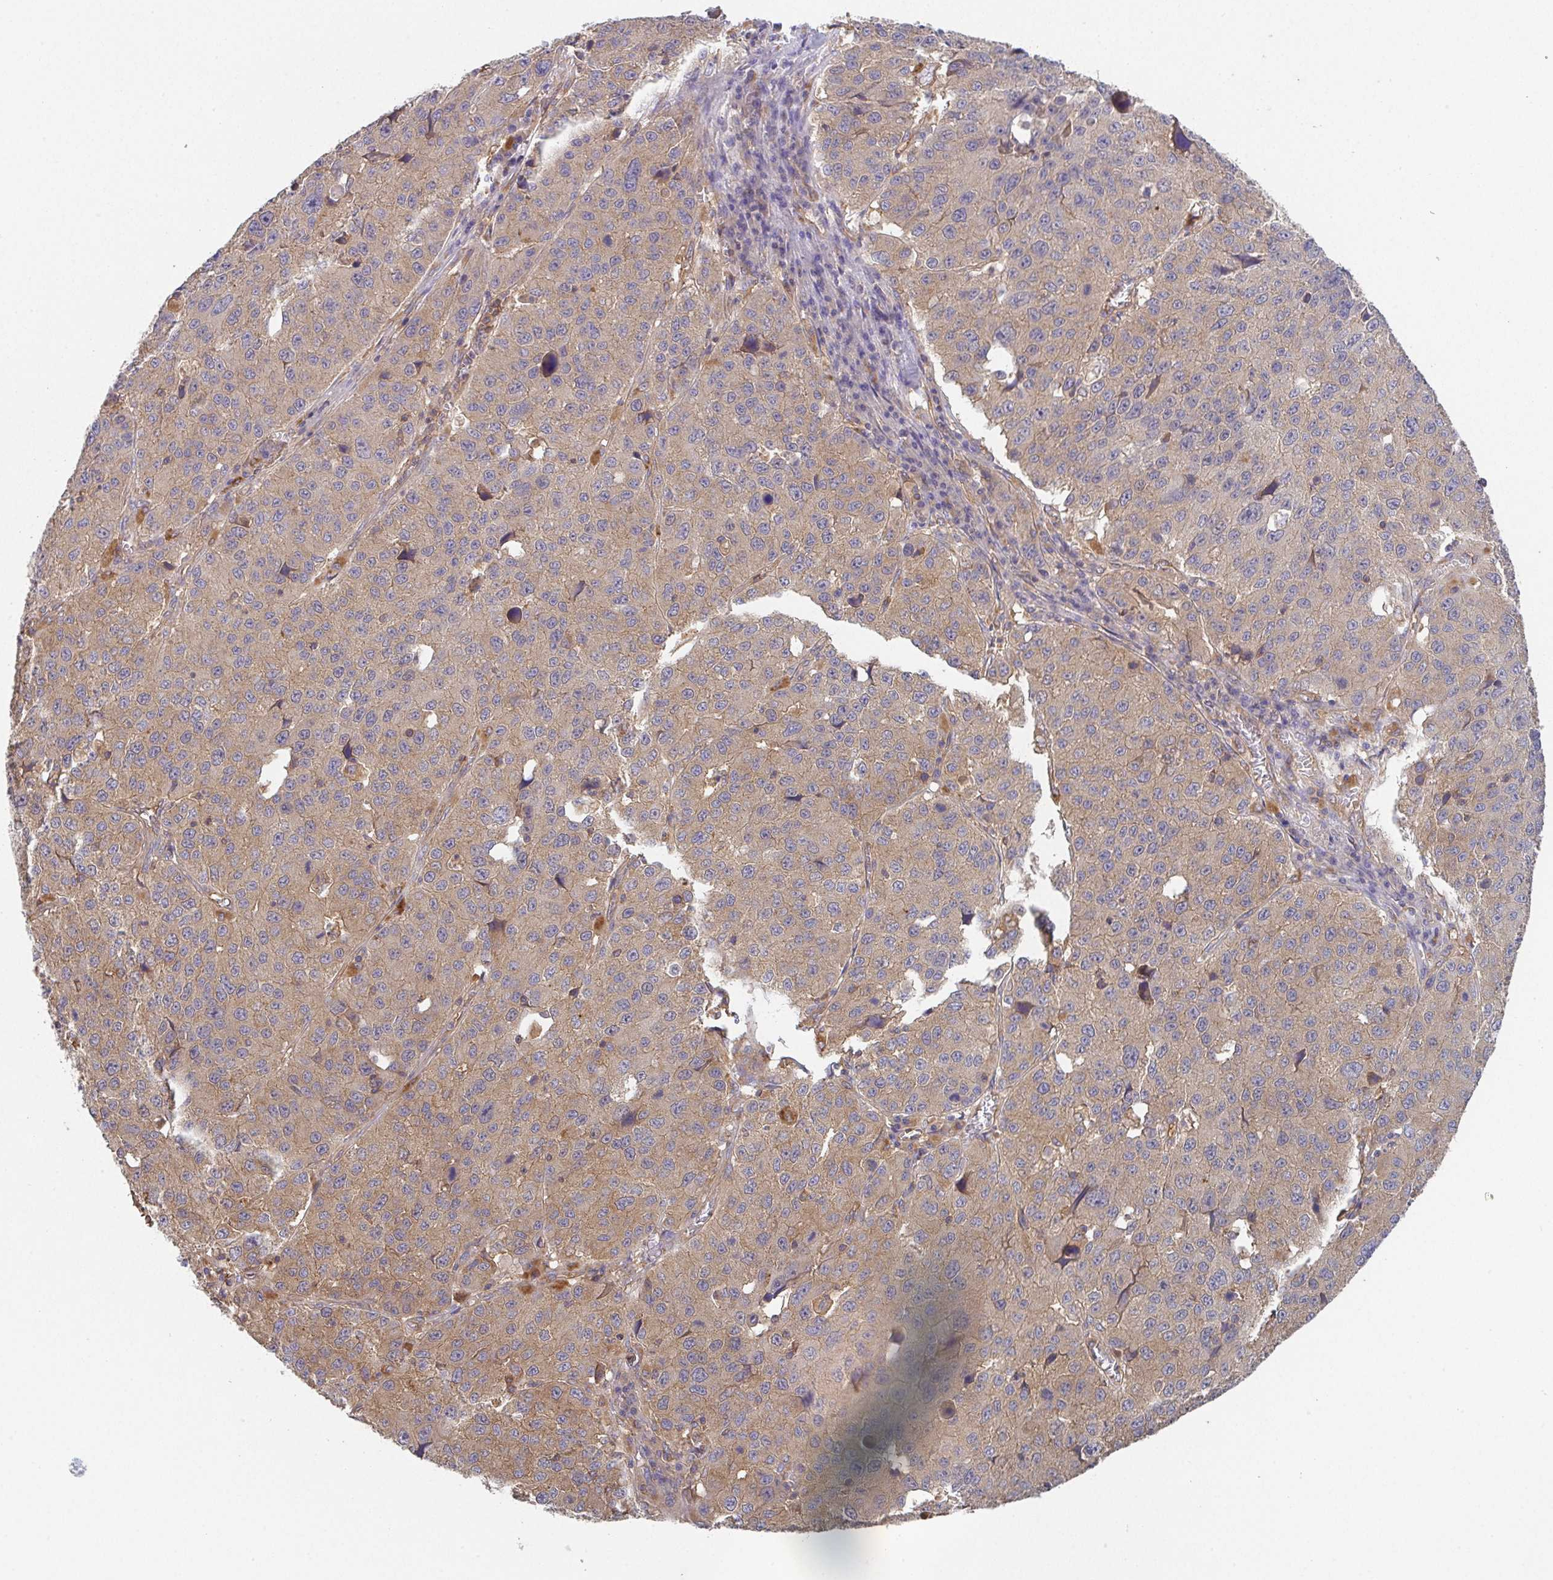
{"staining": {"intensity": "weak", "quantity": ">75%", "location": "cytoplasmic/membranous"}, "tissue": "stomach cancer", "cell_type": "Tumor cells", "image_type": "cancer", "snomed": [{"axis": "morphology", "description": "Adenocarcinoma, NOS"}, {"axis": "topography", "description": "Stomach"}], "caption": "Stomach cancer was stained to show a protein in brown. There is low levels of weak cytoplasmic/membranous positivity in approximately >75% of tumor cells. (DAB IHC with brightfield microscopy, high magnification).", "gene": "TMEM229A", "patient": {"sex": "male", "age": 71}}